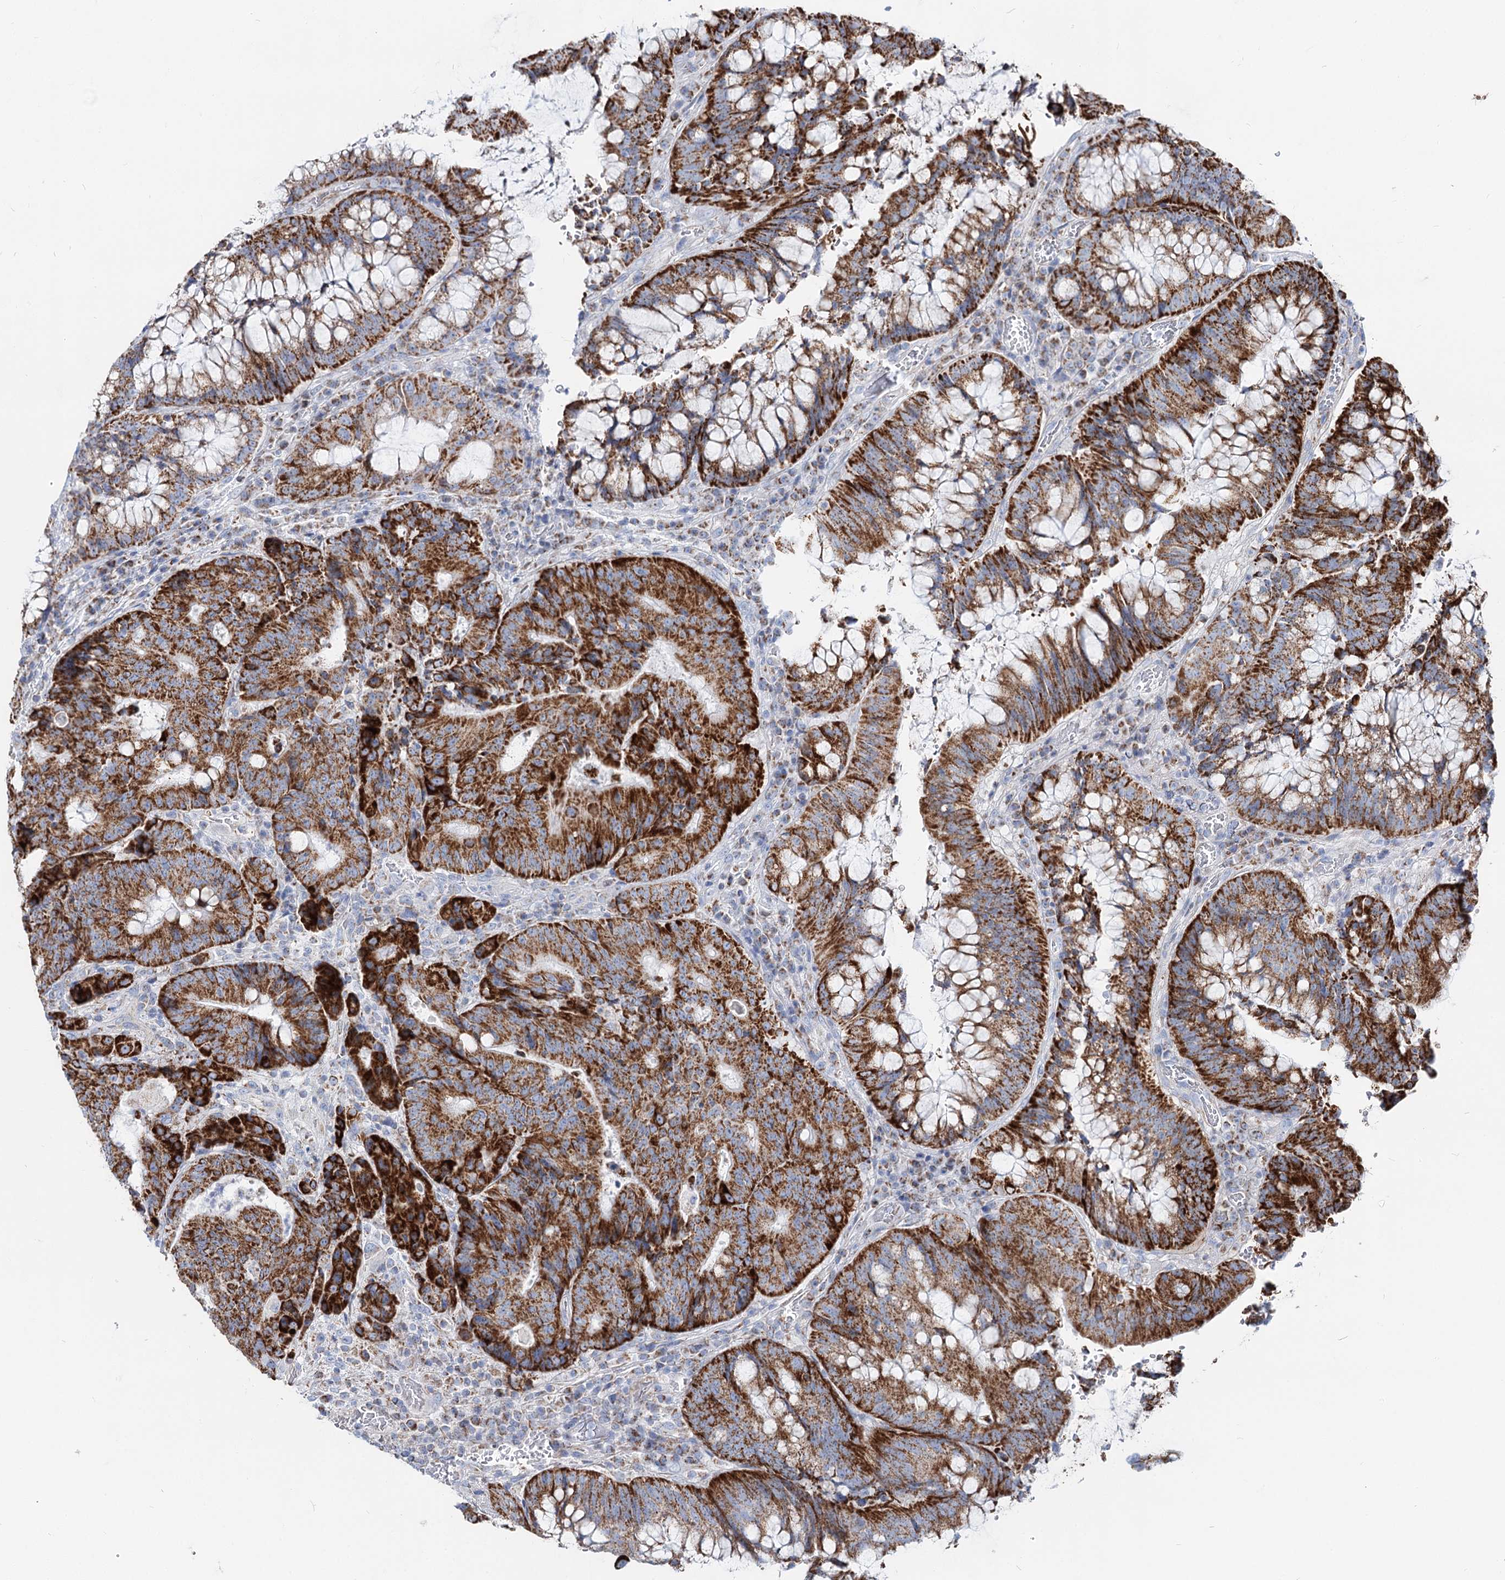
{"staining": {"intensity": "strong", "quantity": ">75%", "location": "cytoplasmic/membranous"}, "tissue": "colorectal cancer", "cell_type": "Tumor cells", "image_type": "cancer", "snomed": [{"axis": "morphology", "description": "Adenocarcinoma, NOS"}, {"axis": "topography", "description": "Rectum"}], "caption": "DAB (3,3'-diaminobenzidine) immunohistochemical staining of human colorectal adenocarcinoma displays strong cytoplasmic/membranous protein staining in about >75% of tumor cells.", "gene": "MCCC2", "patient": {"sex": "male", "age": 69}}